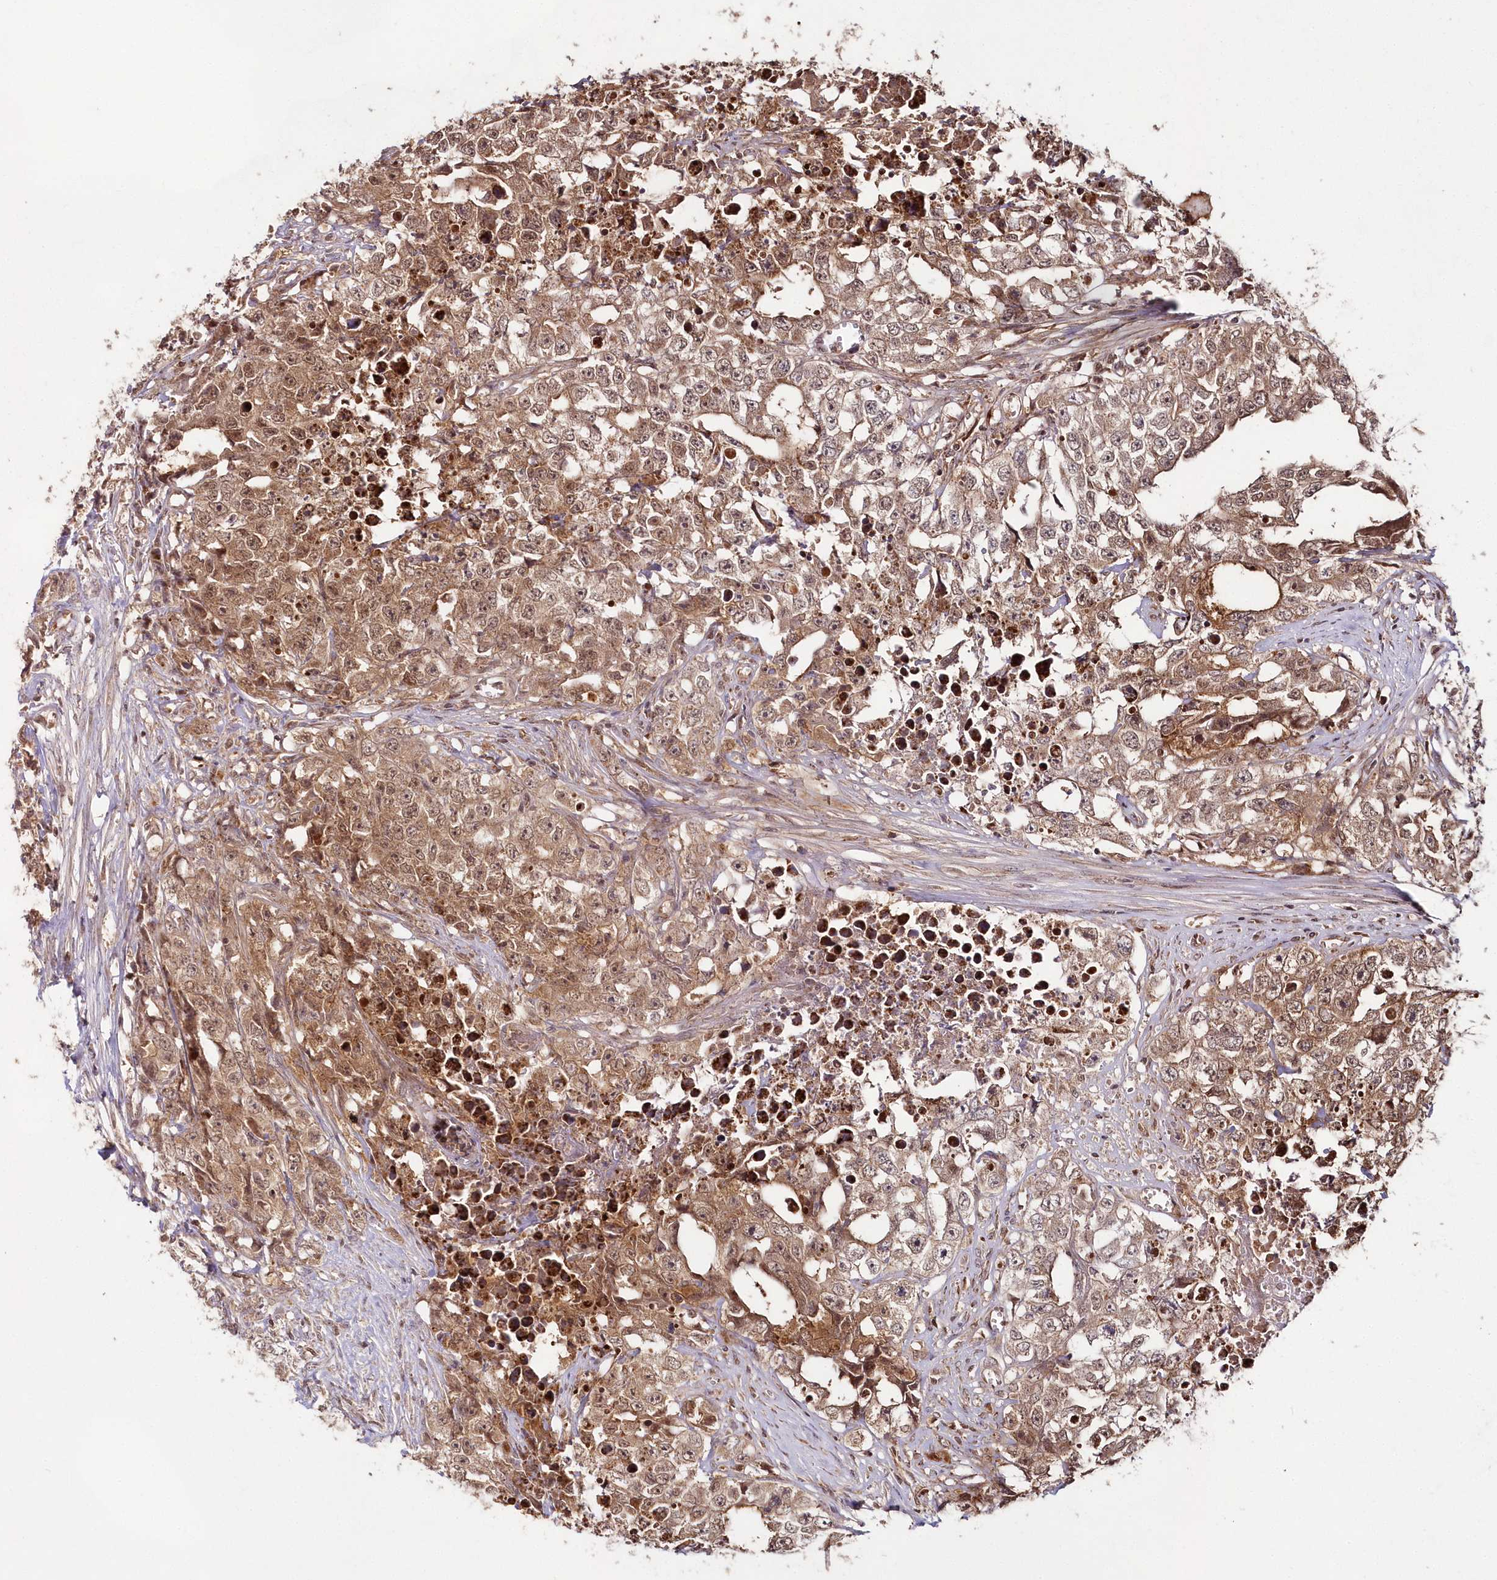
{"staining": {"intensity": "moderate", "quantity": ">75%", "location": "cytoplasmic/membranous,nuclear"}, "tissue": "testis cancer", "cell_type": "Tumor cells", "image_type": "cancer", "snomed": [{"axis": "morphology", "description": "Seminoma, NOS"}, {"axis": "morphology", "description": "Carcinoma, Embryonal, NOS"}, {"axis": "topography", "description": "Testis"}], "caption": "Seminoma (testis) stained with DAB (3,3'-diaminobenzidine) IHC demonstrates medium levels of moderate cytoplasmic/membranous and nuclear expression in approximately >75% of tumor cells.", "gene": "IMPA1", "patient": {"sex": "male", "age": 43}}